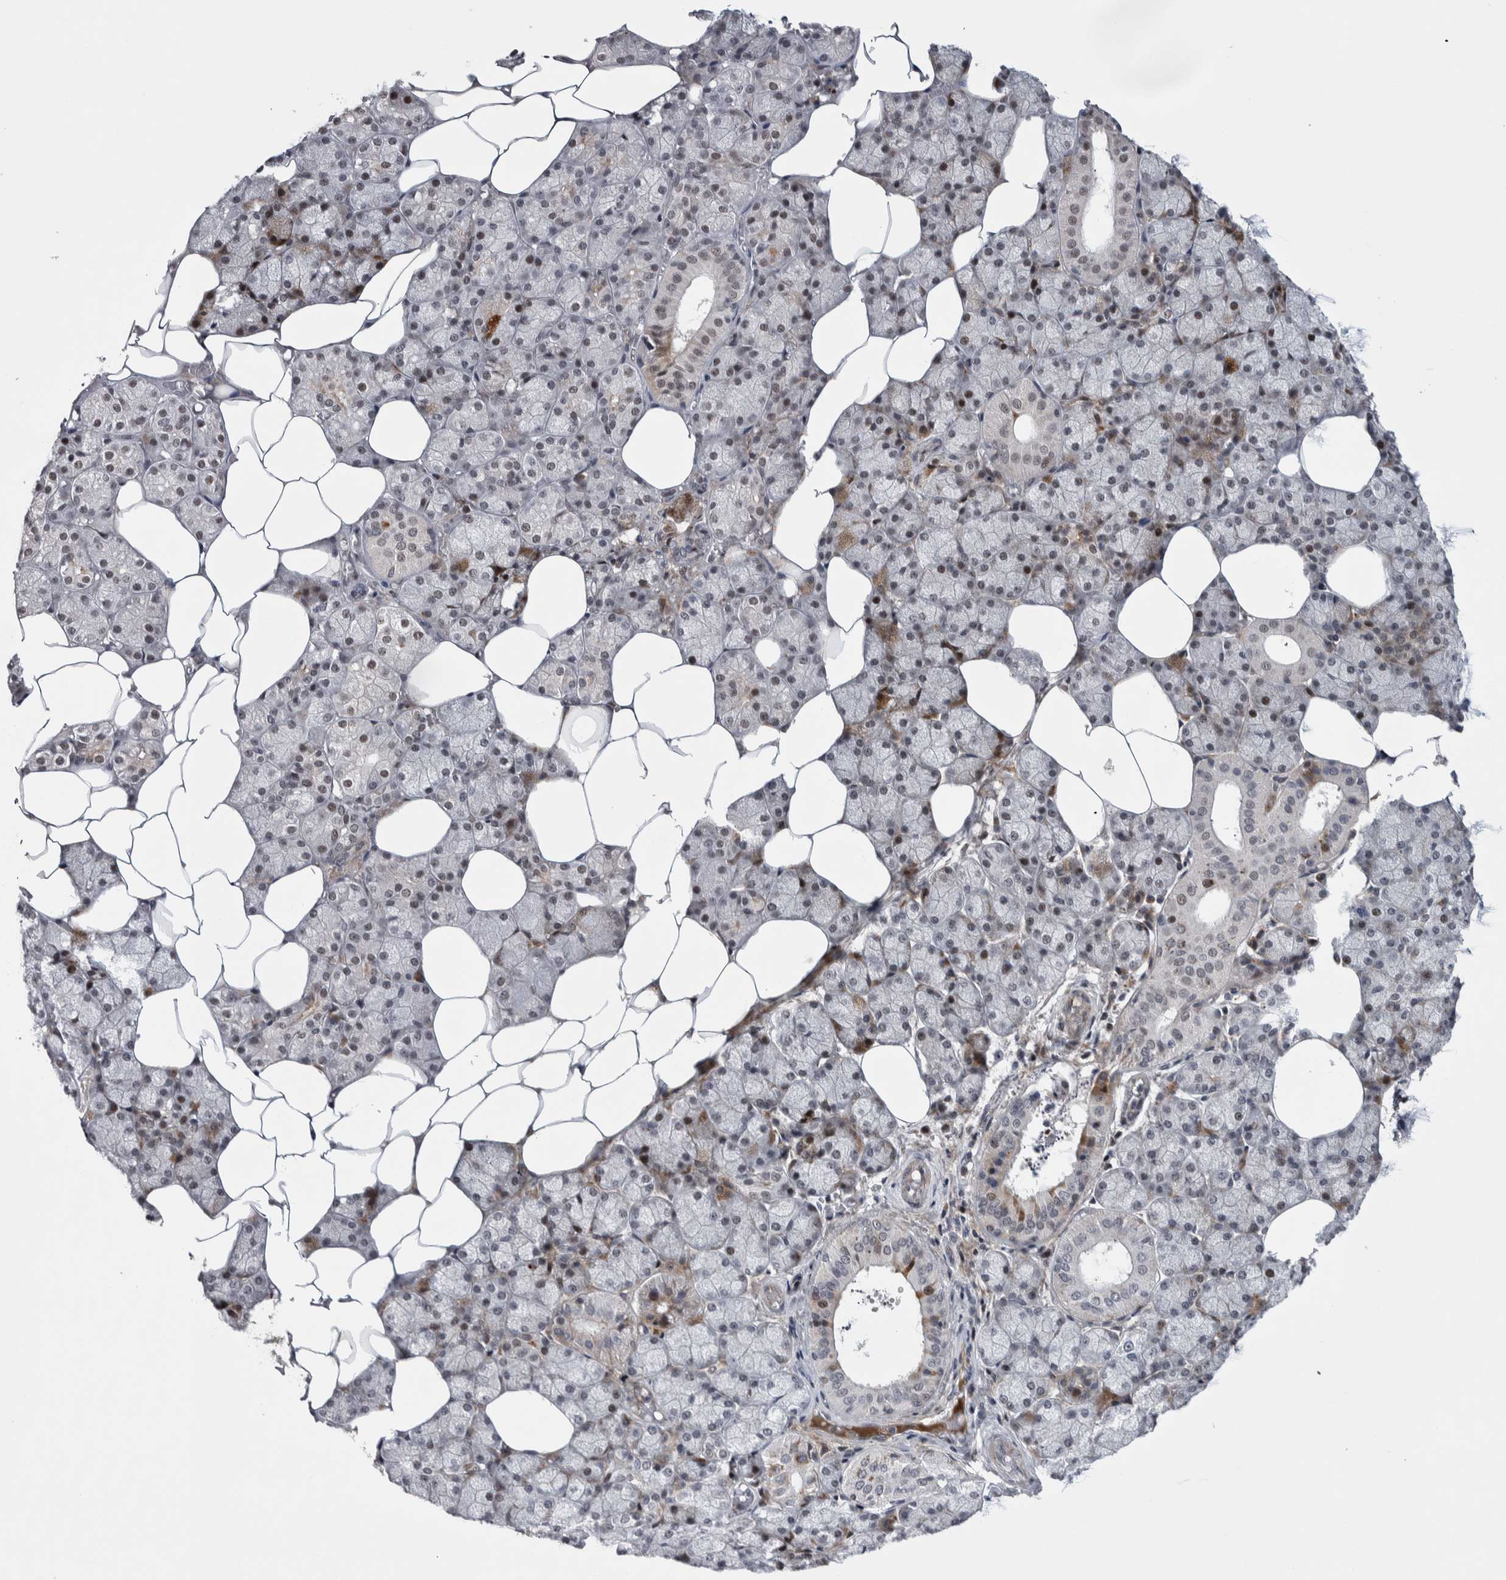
{"staining": {"intensity": "weak", "quantity": "25%-75%", "location": "nuclear"}, "tissue": "salivary gland", "cell_type": "Glandular cells", "image_type": "normal", "snomed": [{"axis": "morphology", "description": "Normal tissue, NOS"}, {"axis": "topography", "description": "Salivary gland"}], "caption": "Immunohistochemical staining of normal human salivary gland displays weak nuclear protein expression in about 25%-75% of glandular cells.", "gene": "ASPN", "patient": {"sex": "male", "age": 62}}